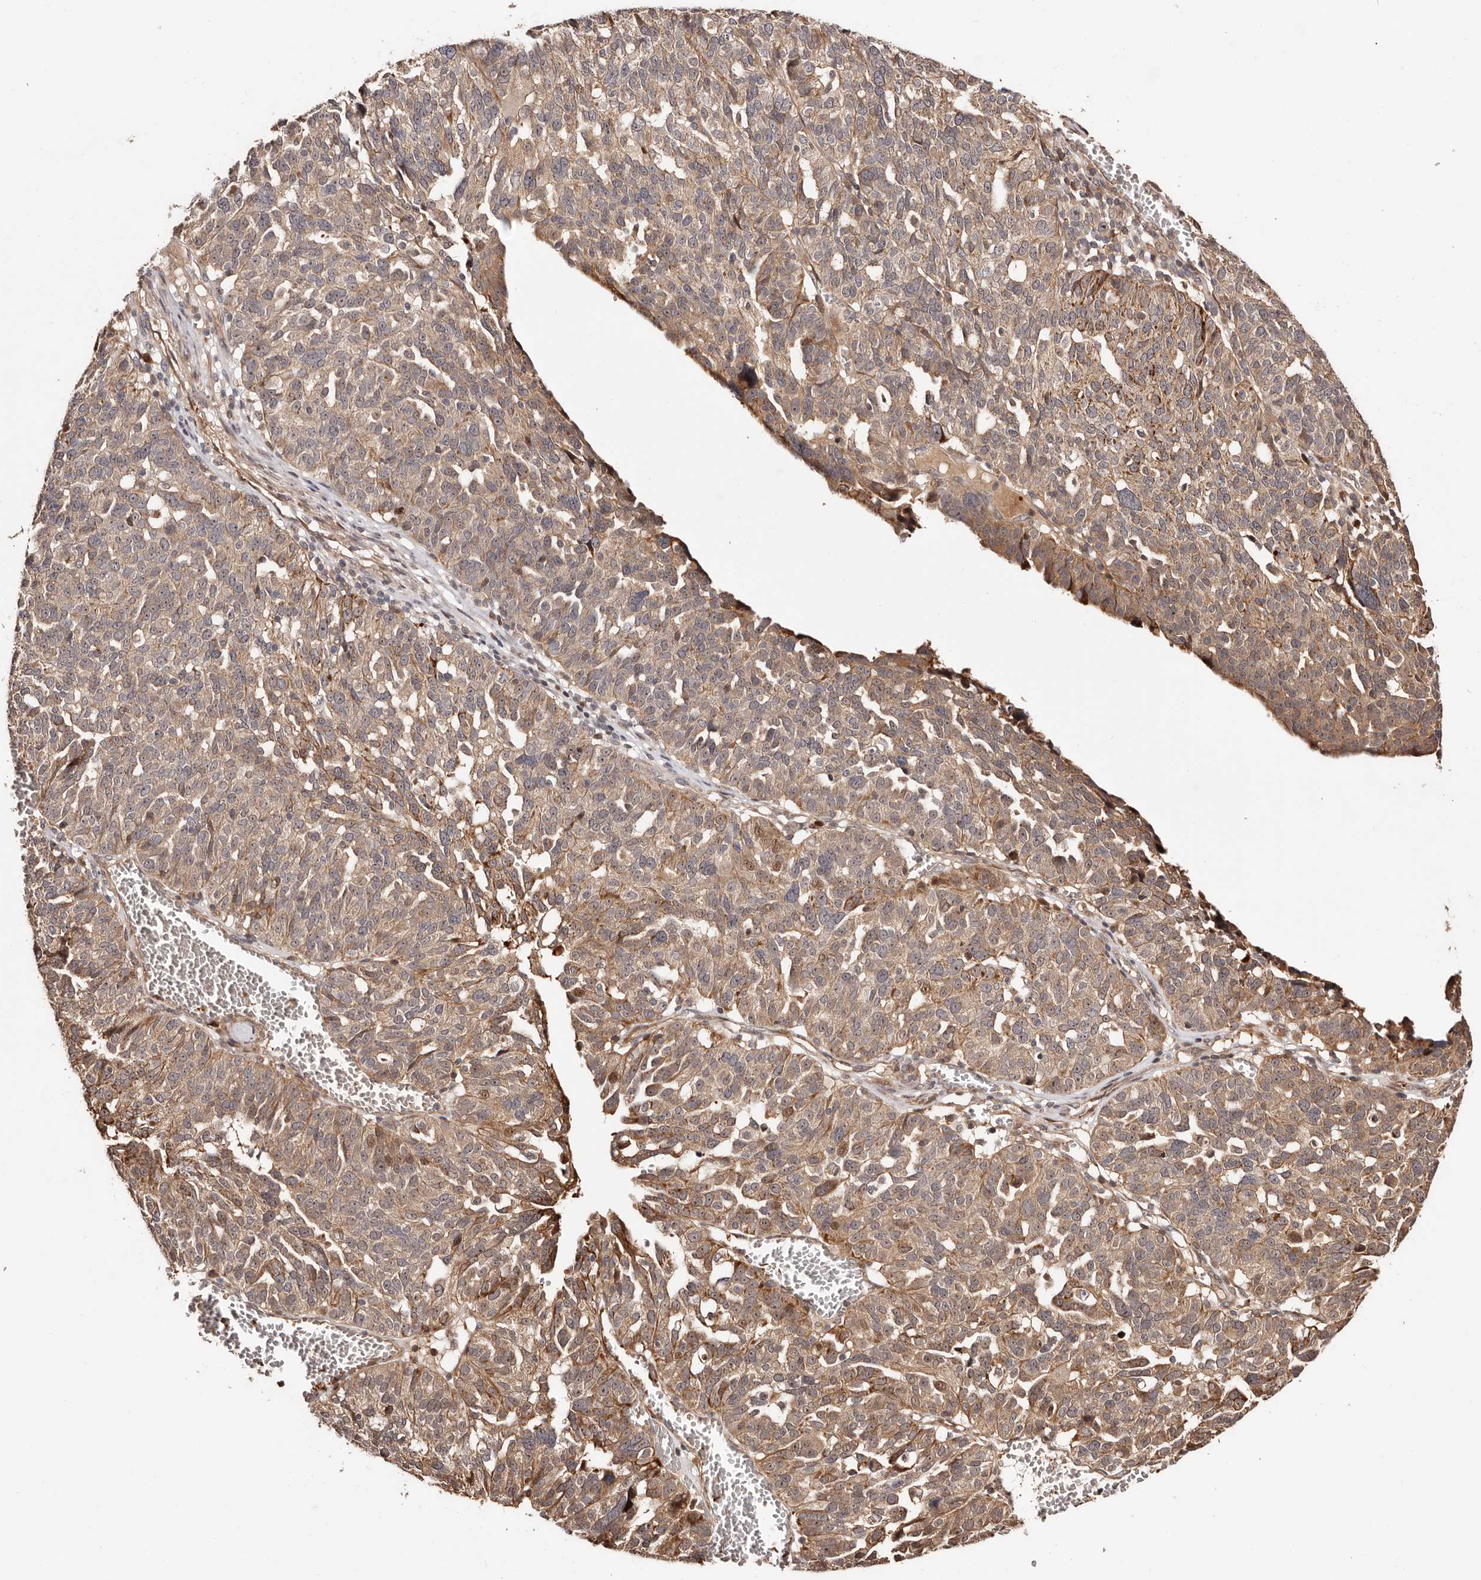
{"staining": {"intensity": "moderate", "quantity": ">75%", "location": "cytoplasmic/membranous"}, "tissue": "ovarian cancer", "cell_type": "Tumor cells", "image_type": "cancer", "snomed": [{"axis": "morphology", "description": "Cystadenocarcinoma, serous, NOS"}, {"axis": "topography", "description": "Ovary"}], "caption": "Tumor cells reveal medium levels of moderate cytoplasmic/membranous expression in approximately >75% of cells in human ovarian cancer (serous cystadenocarcinoma). (Stains: DAB (3,3'-diaminobenzidine) in brown, nuclei in blue, Microscopy: brightfield microscopy at high magnification).", "gene": "PTPN22", "patient": {"sex": "female", "age": 59}}